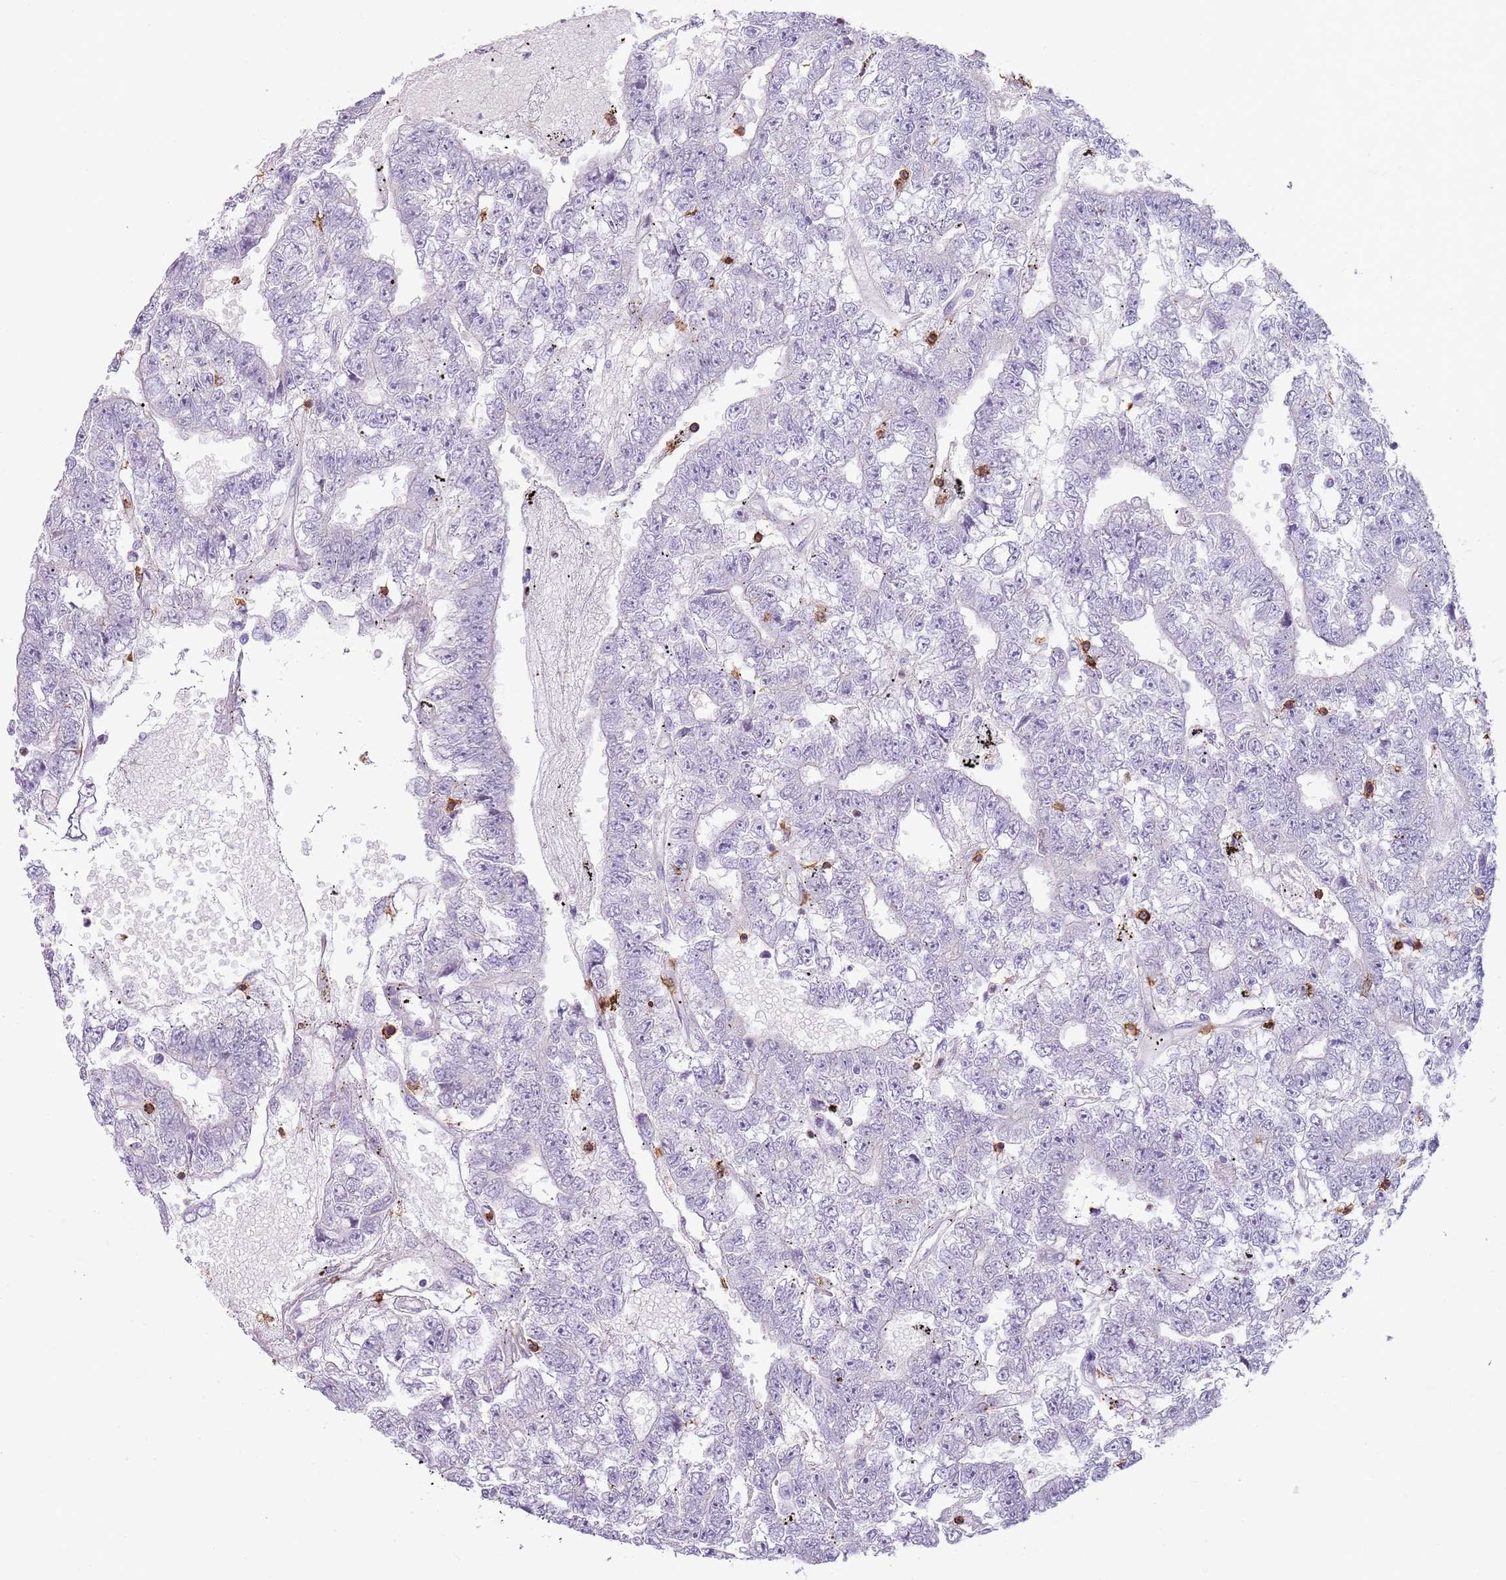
{"staining": {"intensity": "negative", "quantity": "none", "location": "none"}, "tissue": "testis cancer", "cell_type": "Tumor cells", "image_type": "cancer", "snomed": [{"axis": "morphology", "description": "Carcinoma, Embryonal, NOS"}, {"axis": "topography", "description": "Testis"}], "caption": "This is a image of immunohistochemistry staining of testis cancer, which shows no staining in tumor cells.", "gene": "ZNF583", "patient": {"sex": "male", "age": 25}}